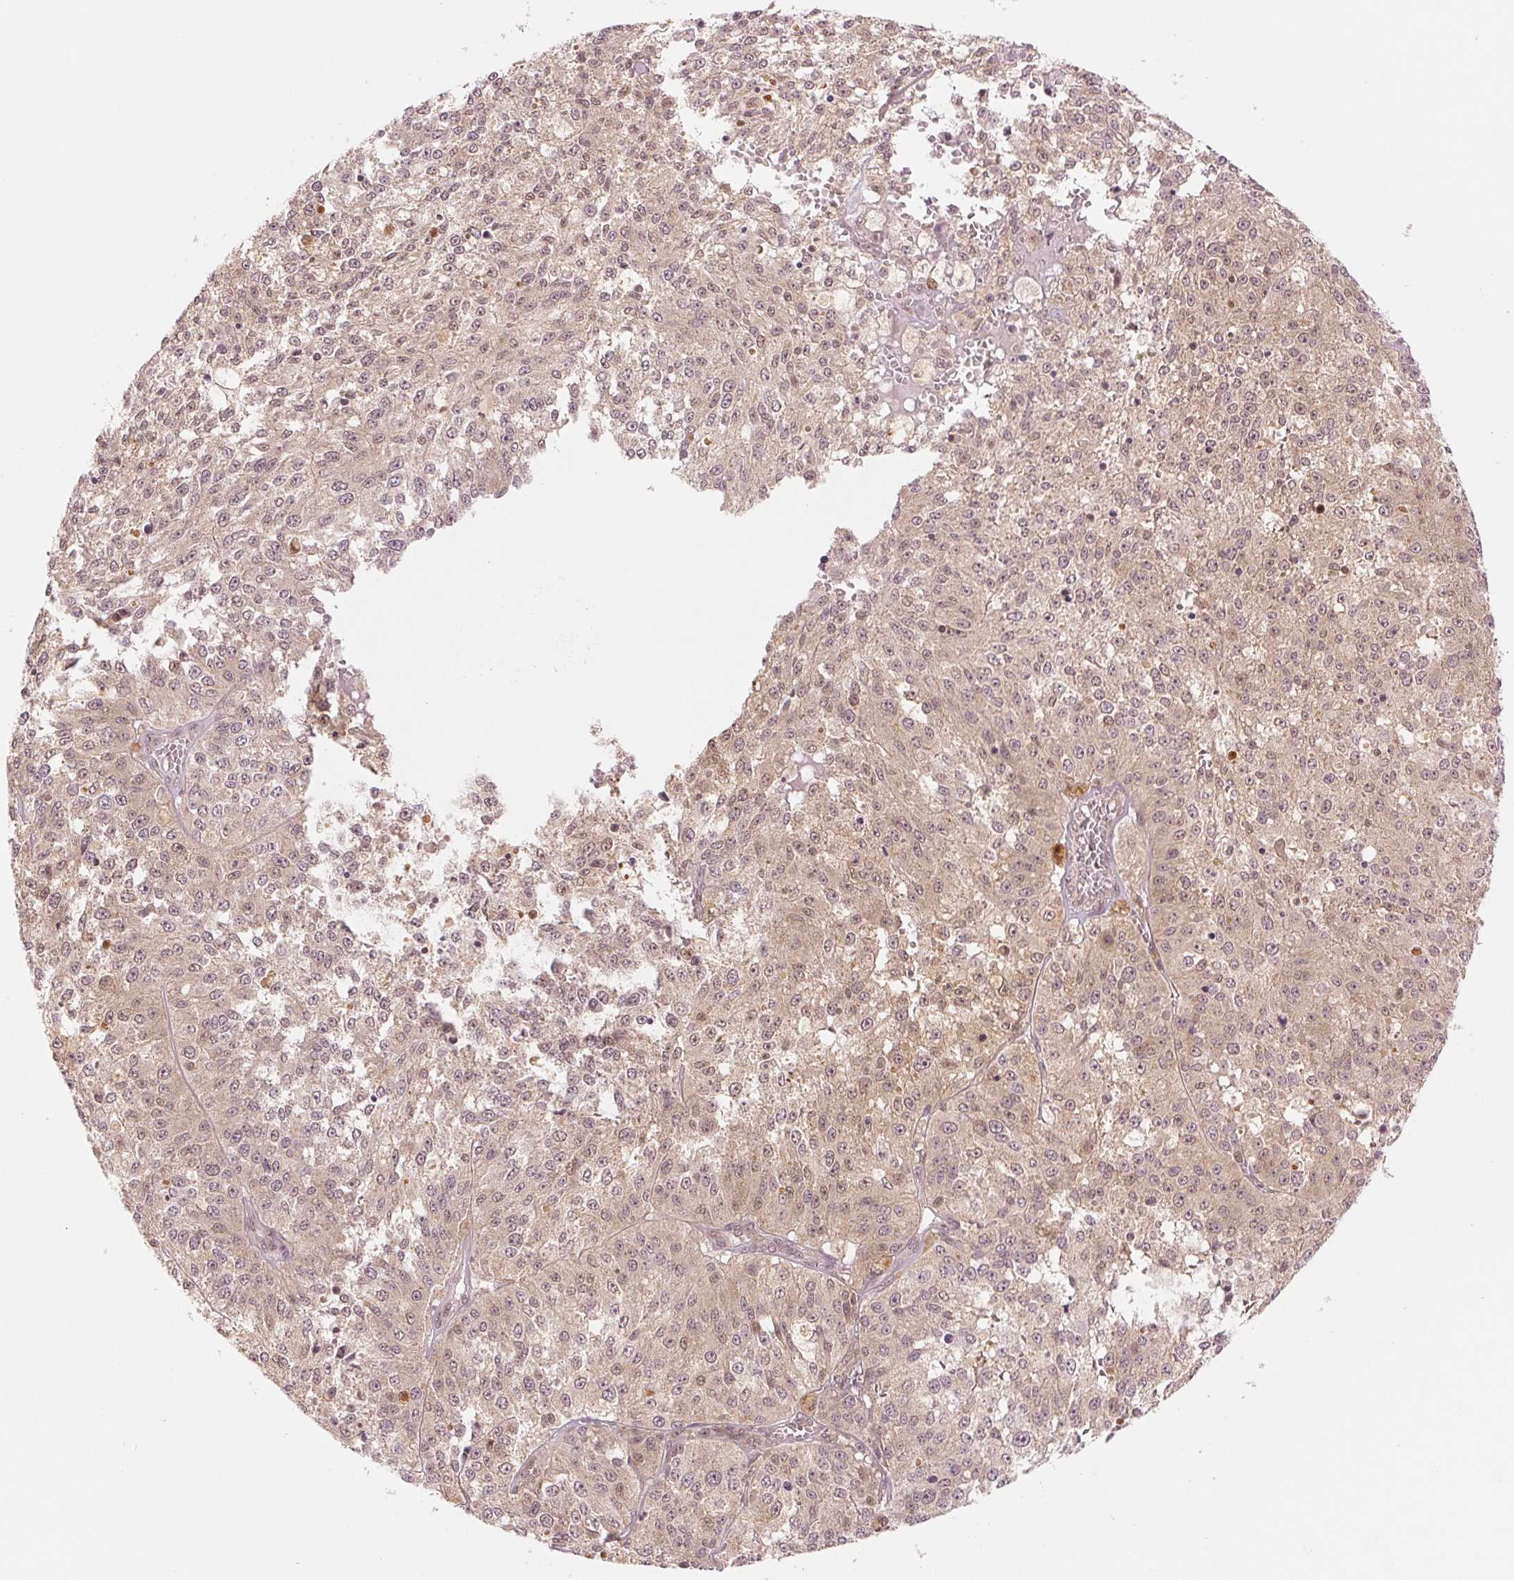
{"staining": {"intensity": "negative", "quantity": "none", "location": "none"}, "tissue": "melanoma", "cell_type": "Tumor cells", "image_type": "cancer", "snomed": [{"axis": "morphology", "description": "Malignant melanoma, Metastatic site"}, {"axis": "topography", "description": "Lymph node"}], "caption": "Immunohistochemistry (IHC) micrograph of malignant melanoma (metastatic site) stained for a protein (brown), which shows no positivity in tumor cells.", "gene": "ERI3", "patient": {"sex": "female", "age": 64}}